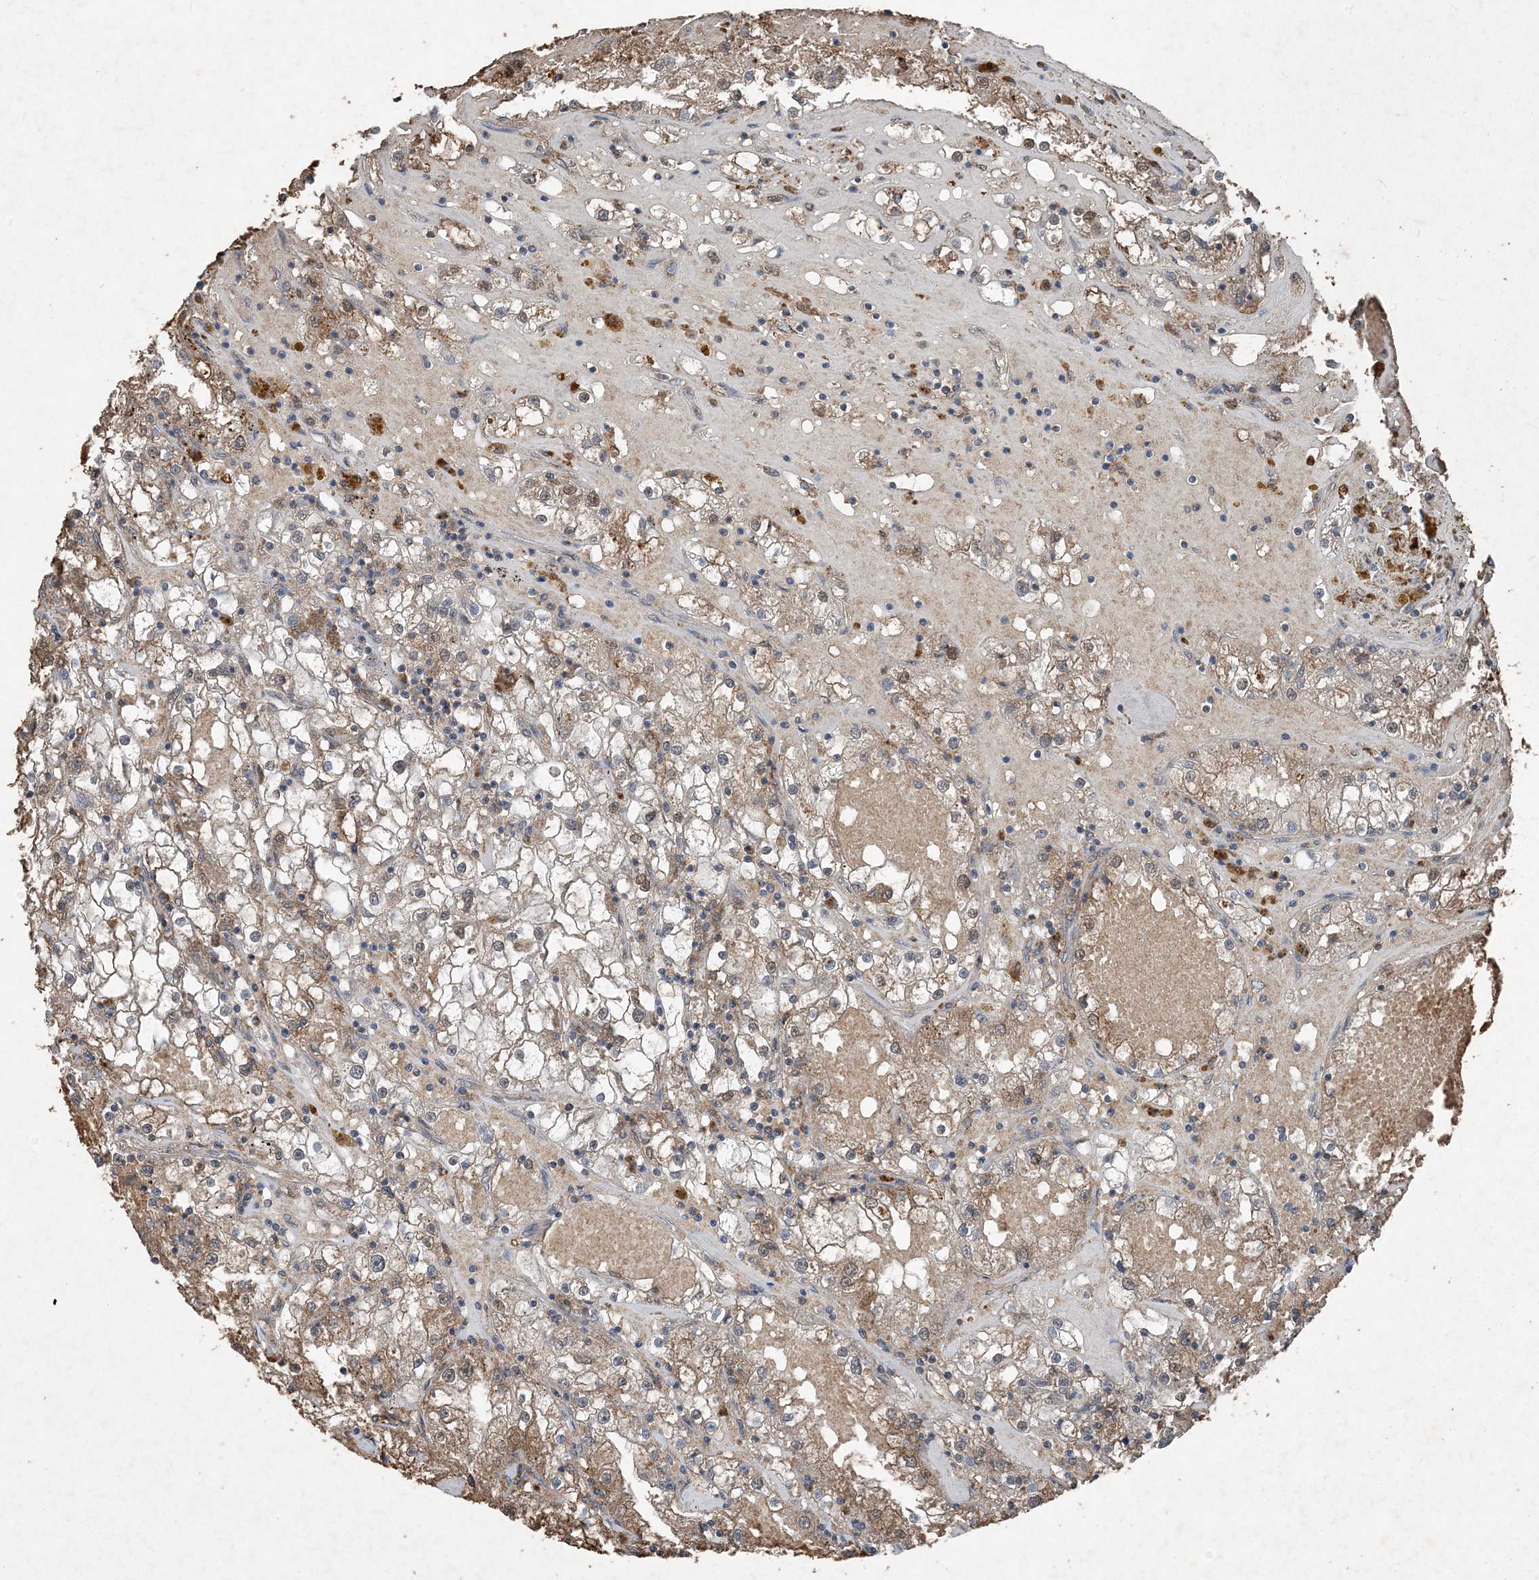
{"staining": {"intensity": "moderate", "quantity": "25%-75%", "location": "cytoplasmic/membranous"}, "tissue": "renal cancer", "cell_type": "Tumor cells", "image_type": "cancer", "snomed": [{"axis": "morphology", "description": "Adenocarcinoma, NOS"}, {"axis": "topography", "description": "Kidney"}], "caption": "Protein analysis of renal cancer (adenocarcinoma) tissue displays moderate cytoplasmic/membranous expression in about 25%-75% of tumor cells. The protein of interest is shown in brown color, while the nuclei are stained blue.", "gene": "FCN3", "patient": {"sex": "male", "age": 56}}